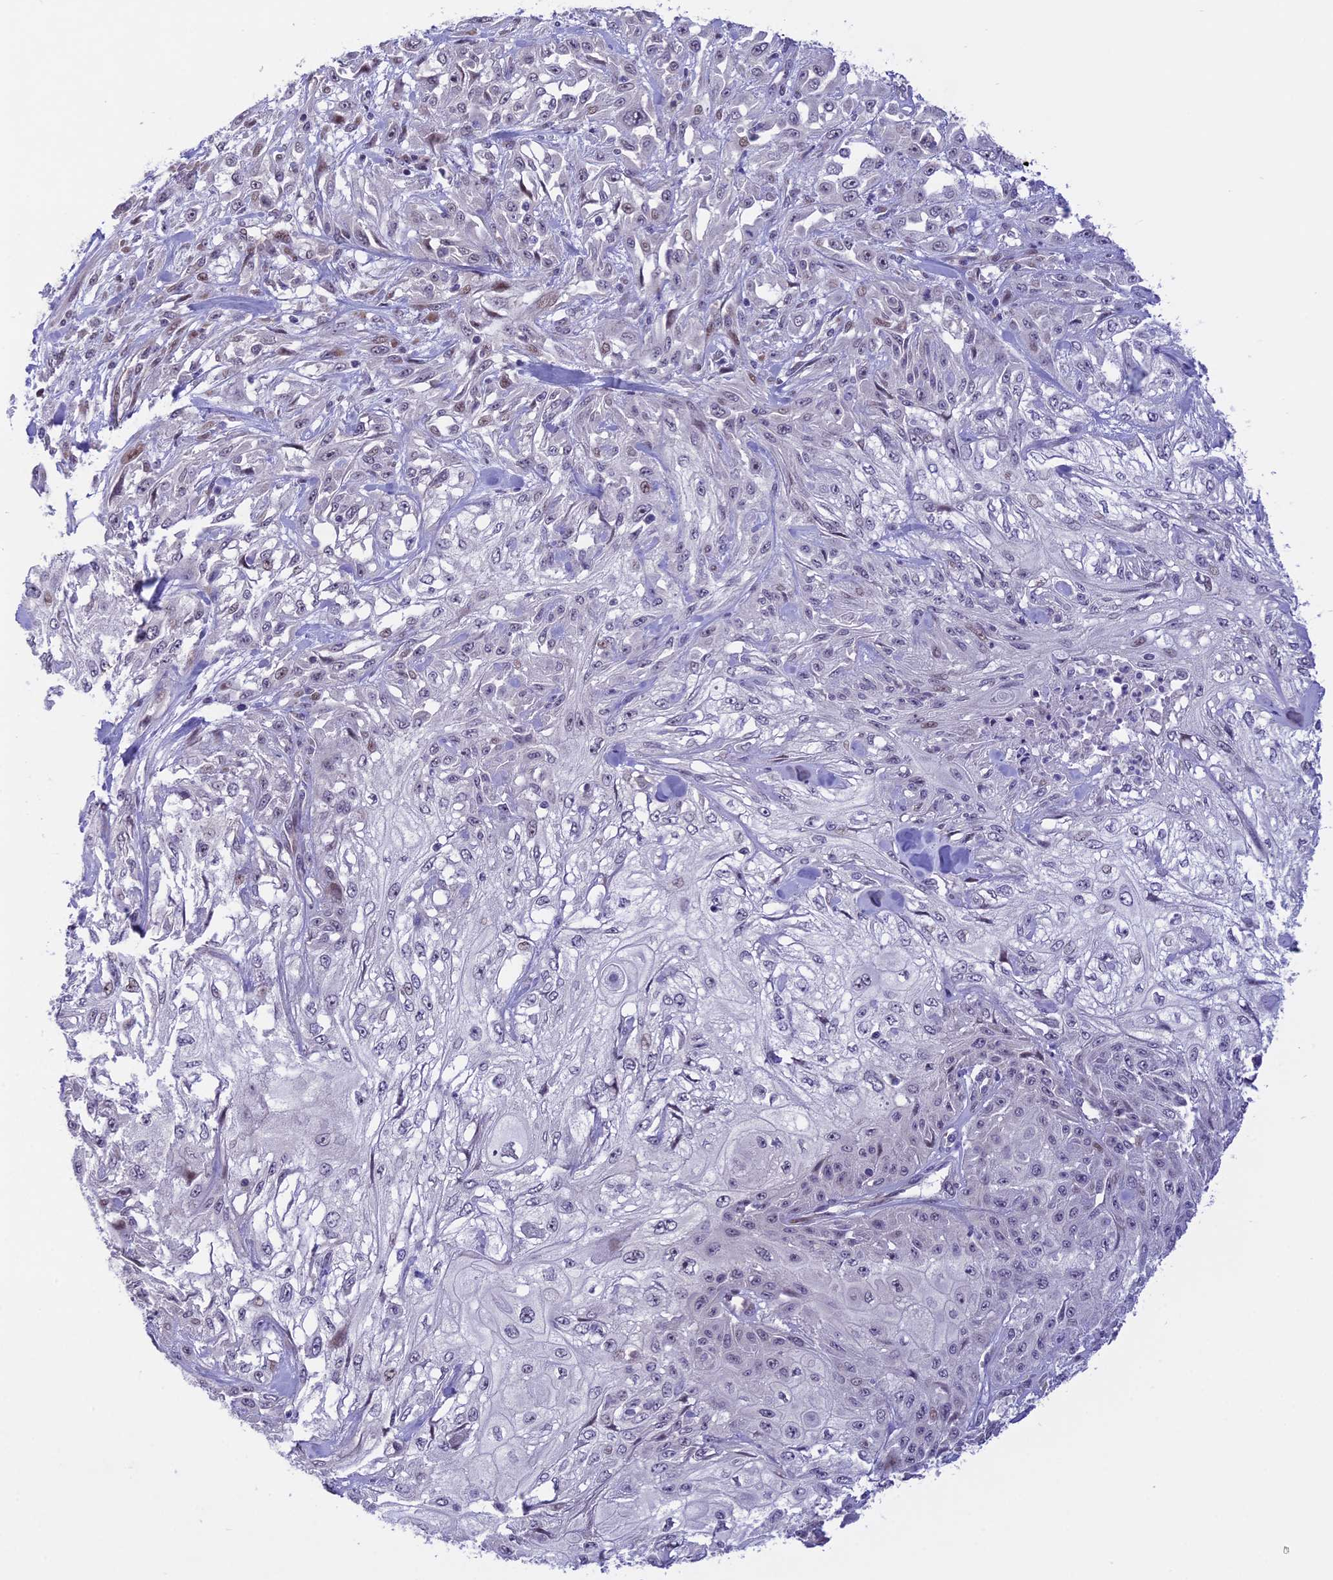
{"staining": {"intensity": "negative", "quantity": "none", "location": "none"}, "tissue": "skin cancer", "cell_type": "Tumor cells", "image_type": "cancer", "snomed": [{"axis": "morphology", "description": "Squamous cell carcinoma, NOS"}, {"axis": "morphology", "description": "Squamous cell carcinoma, metastatic, NOS"}, {"axis": "topography", "description": "Skin"}, {"axis": "topography", "description": "Lymph node"}], "caption": "Histopathology image shows no significant protein positivity in tumor cells of skin cancer.", "gene": "ZNF837", "patient": {"sex": "male", "age": 75}}